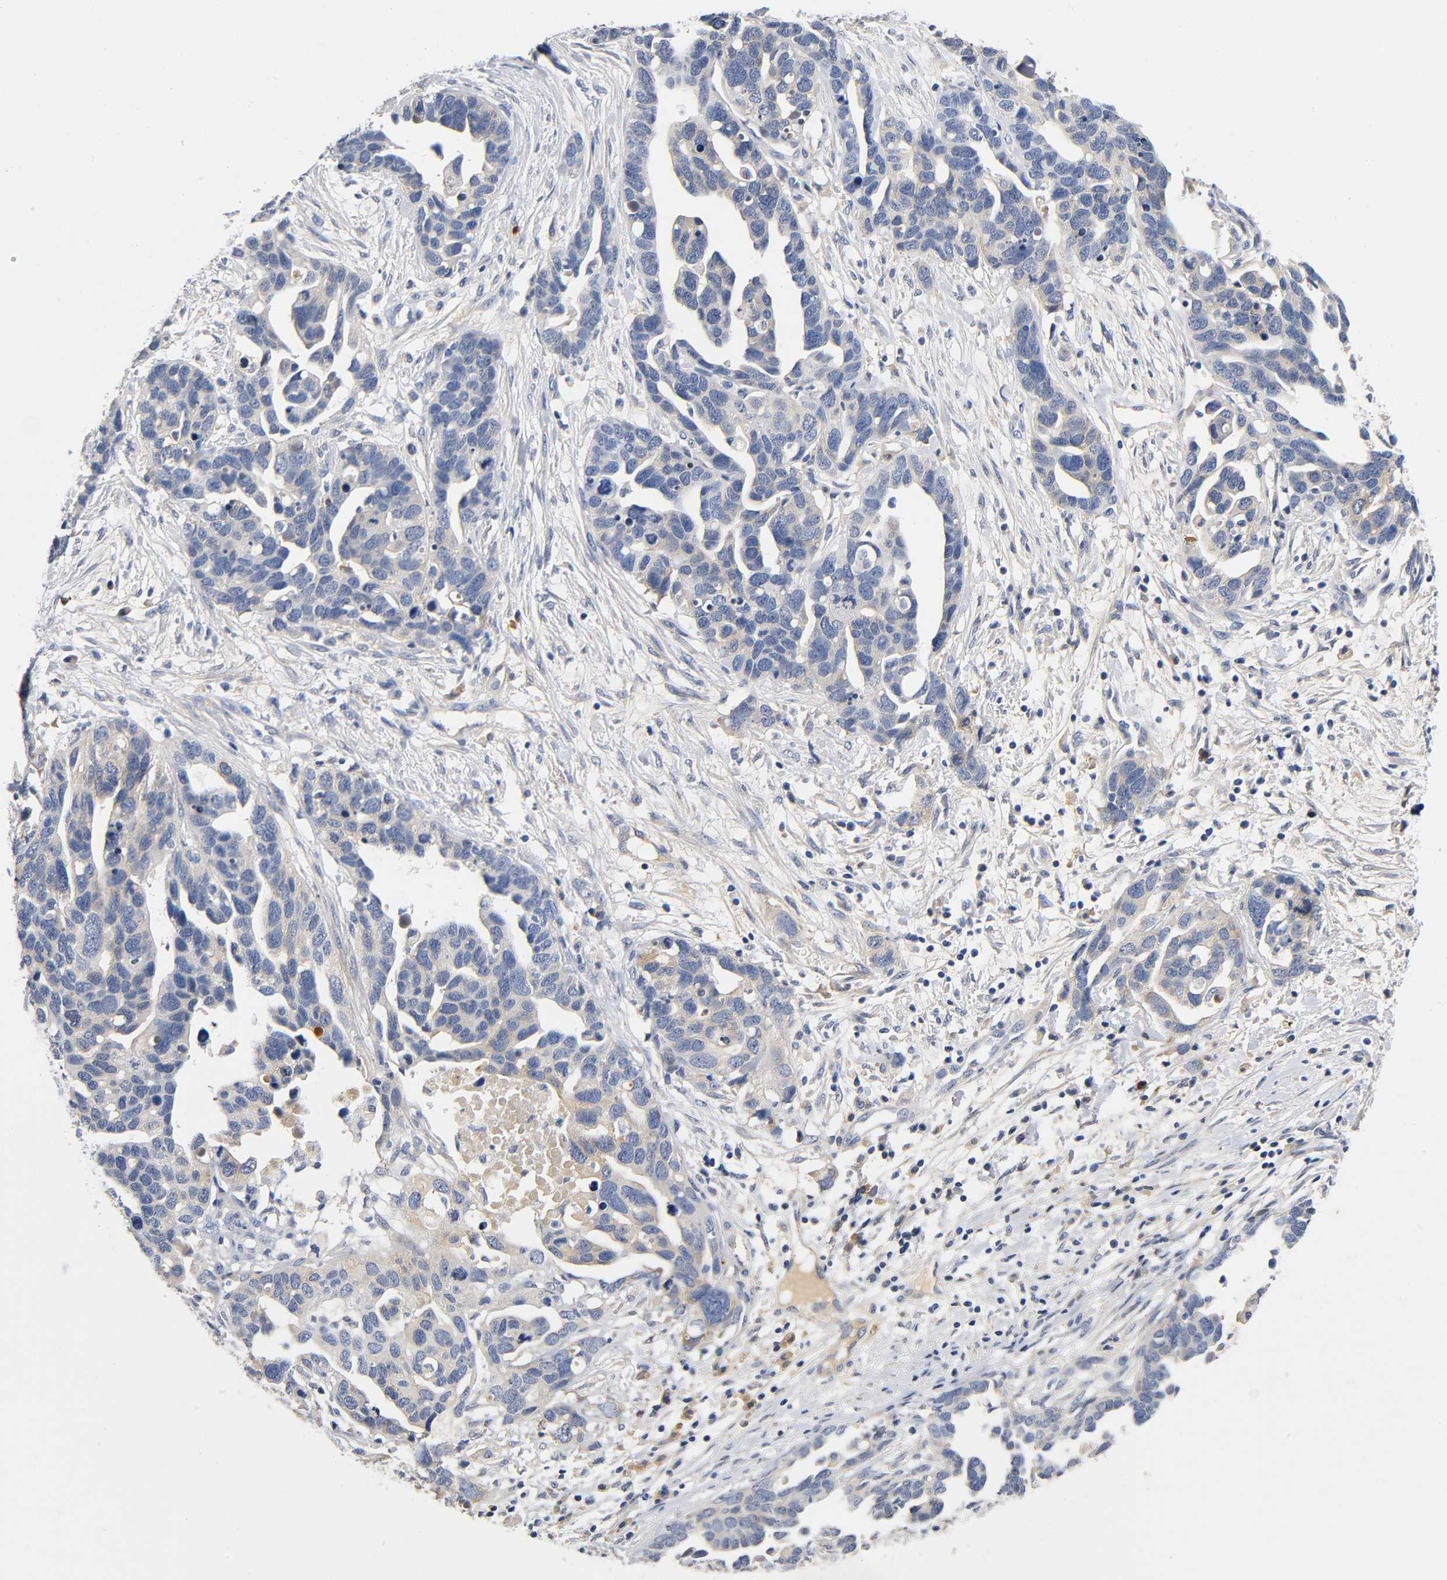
{"staining": {"intensity": "weak", "quantity": "<25%", "location": "cytoplasmic/membranous"}, "tissue": "ovarian cancer", "cell_type": "Tumor cells", "image_type": "cancer", "snomed": [{"axis": "morphology", "description": "Cystadenocarcinoma, serous, NOS"}, {"axis": "topography", "description": "Ovary"}], "caption": "This image is of serous cystadenocarcinoma (ovarian) stained with immunohistochemistry to label a protein in brown with the nuclei are counter-stained blue. There is no positivity in tumor cells.", "gene": "TNC", "patient": {"sex": "female", "age": 54}}